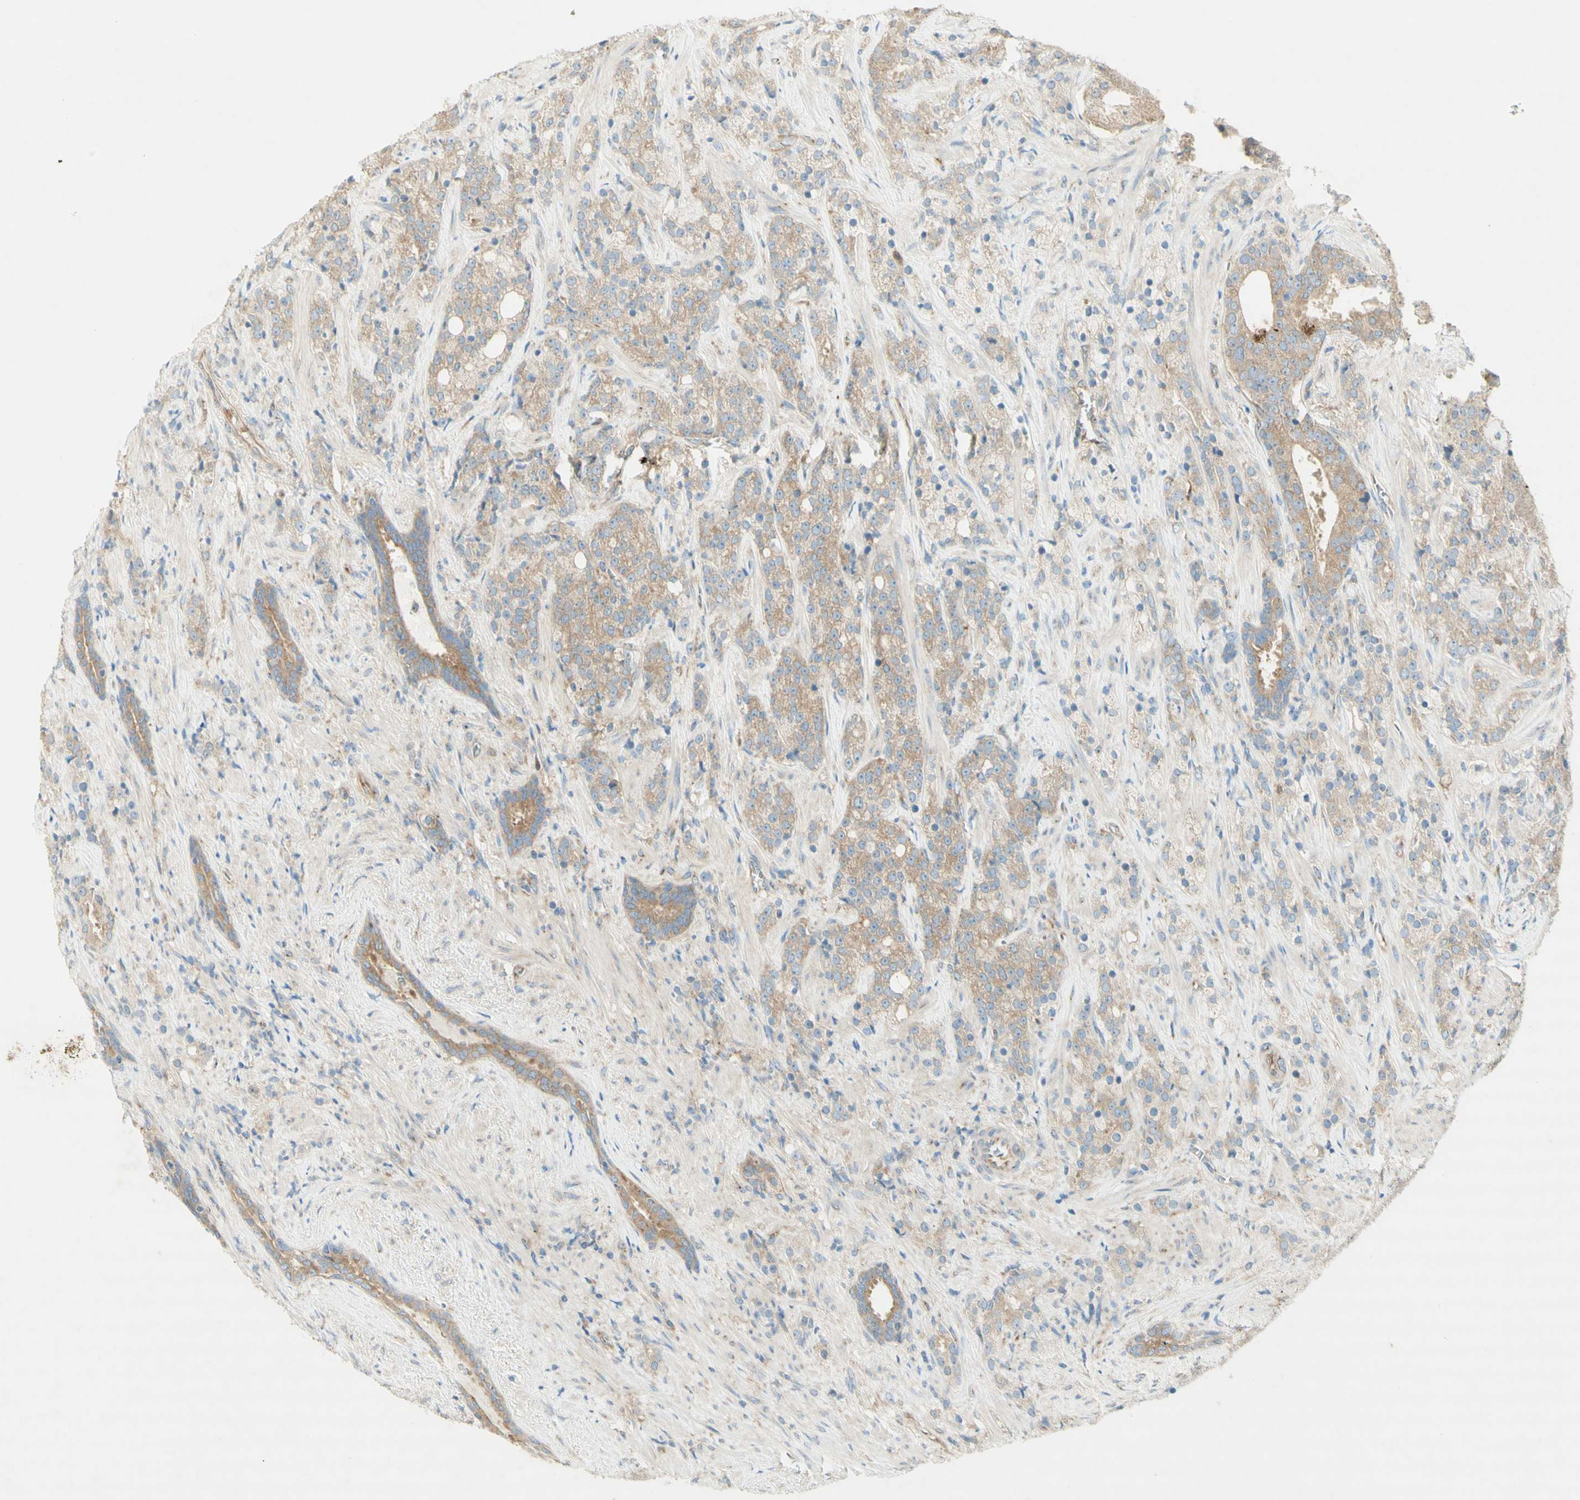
{"staining": {"intensity": "weak", "quantity": ">75%", "location": "cytoplasmic/membranous"}, "tissue": "prostate cancer", "cell_type": "Tumor cells", "image_type": "cancer", "snomed": [{"axis": "morphology", "description": "Adenocarcinoma, High grade"}, {"axis": "topography", "description": "Prostate"}], "caption": "Immunohistochemical staining of prostate cancer (adenocarcinoma (high-grade)) exhibits low levels of weak cytoplasmic/membranous protein expression in approximately >75% of tumor cells.", "gene": "DYNC1H1", "patient": {"sex": "male", "age": 71}}